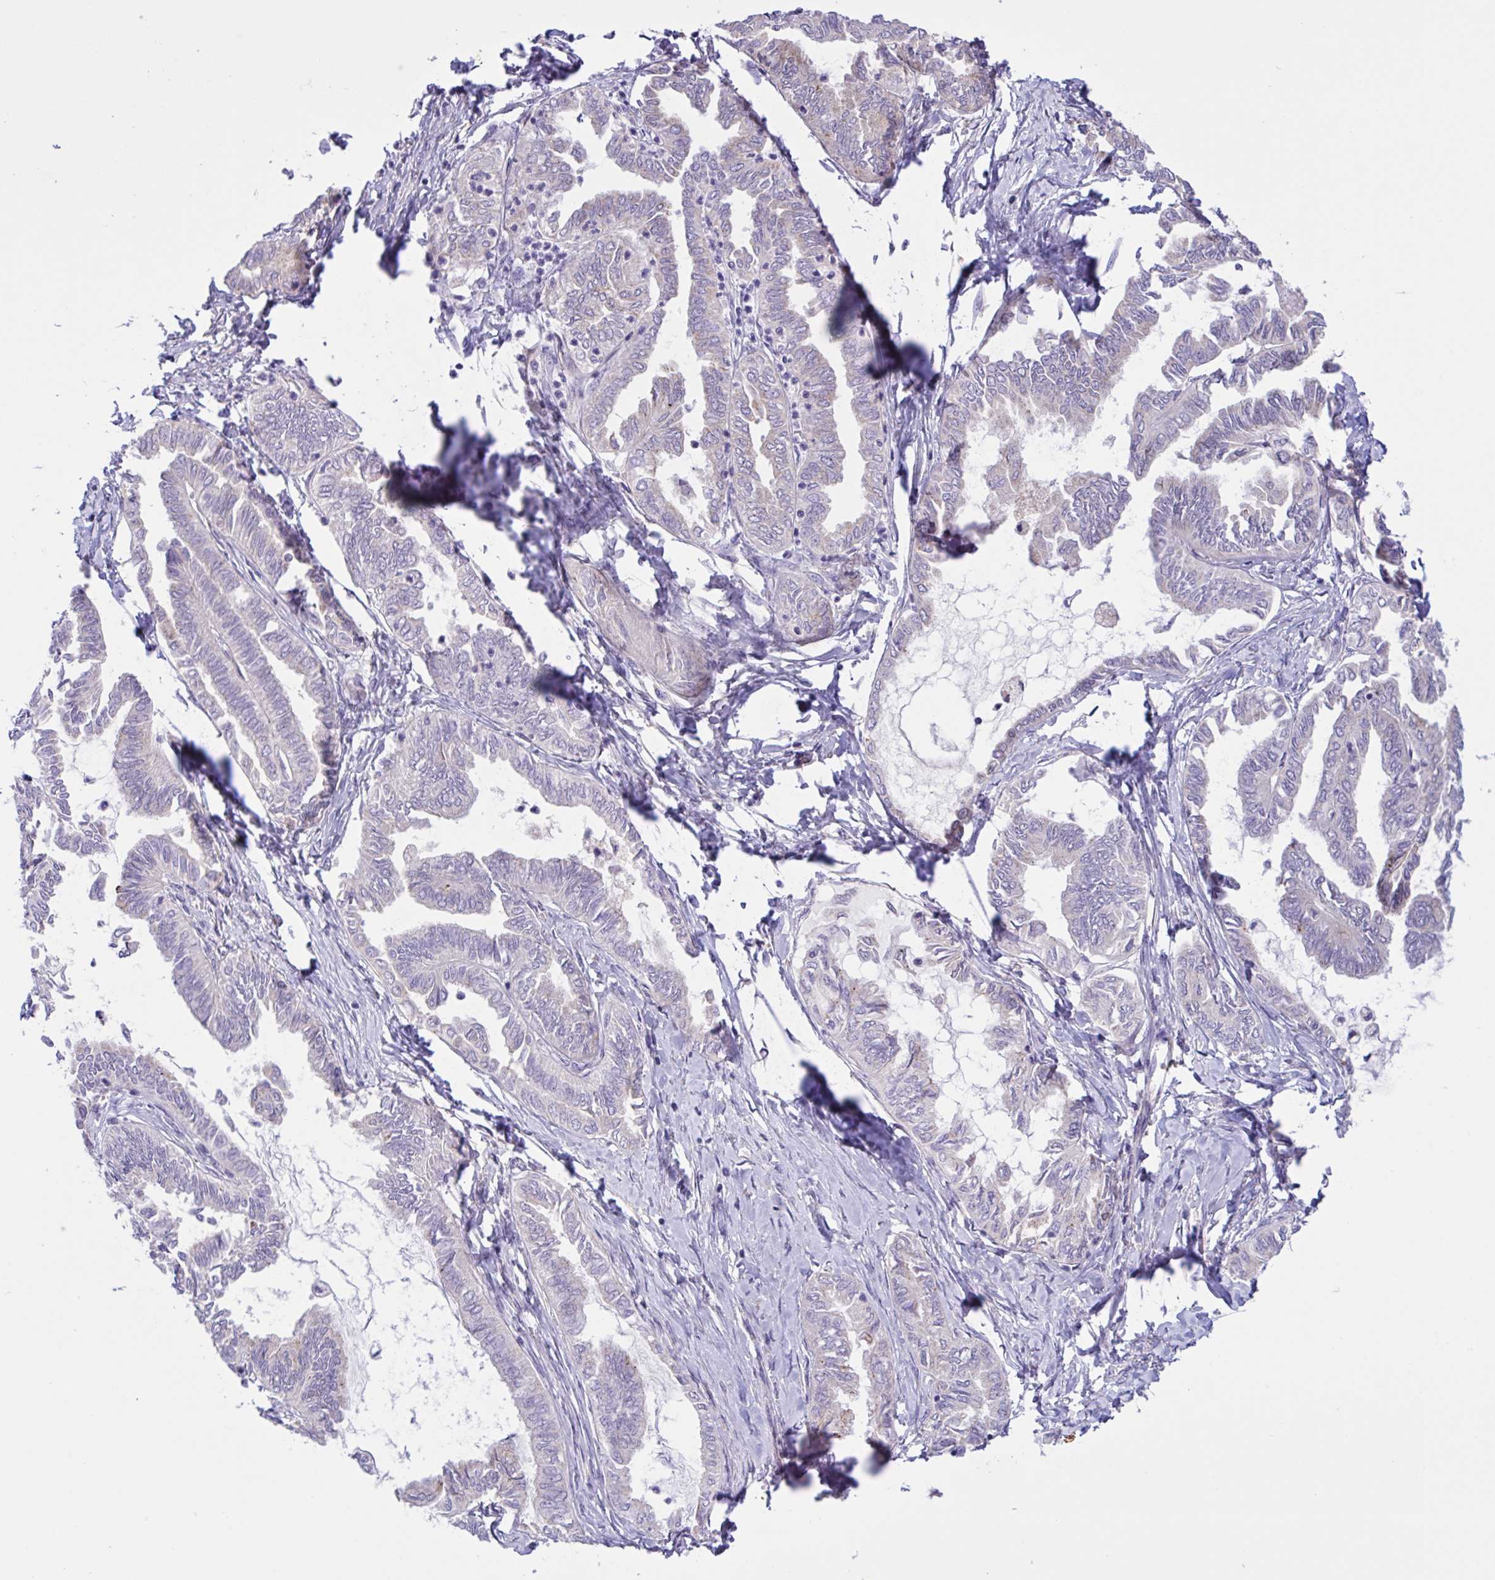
{"staining": {"intensity": "negative", "quantity": "none", "location": "none"}, "tissue": "ovarian cancer", "cell_type": "Tumor cells", "image_type": "cancer", "snomed": [{"axis": "morphology", "description": "Carcinoma, endometroid"}, {"axis": "topography", "description": "Ovary"}], "caption": "An image of human endometroid carcinoma (ovarian) is negative for staining in tumor cells. (Stains: DAB IHC with hematoxylin counter stain, Microscopy: brightfield microscopy at high magnification).", "gene": "DSC3", "patient": {"sex": "female", "age": 70}}